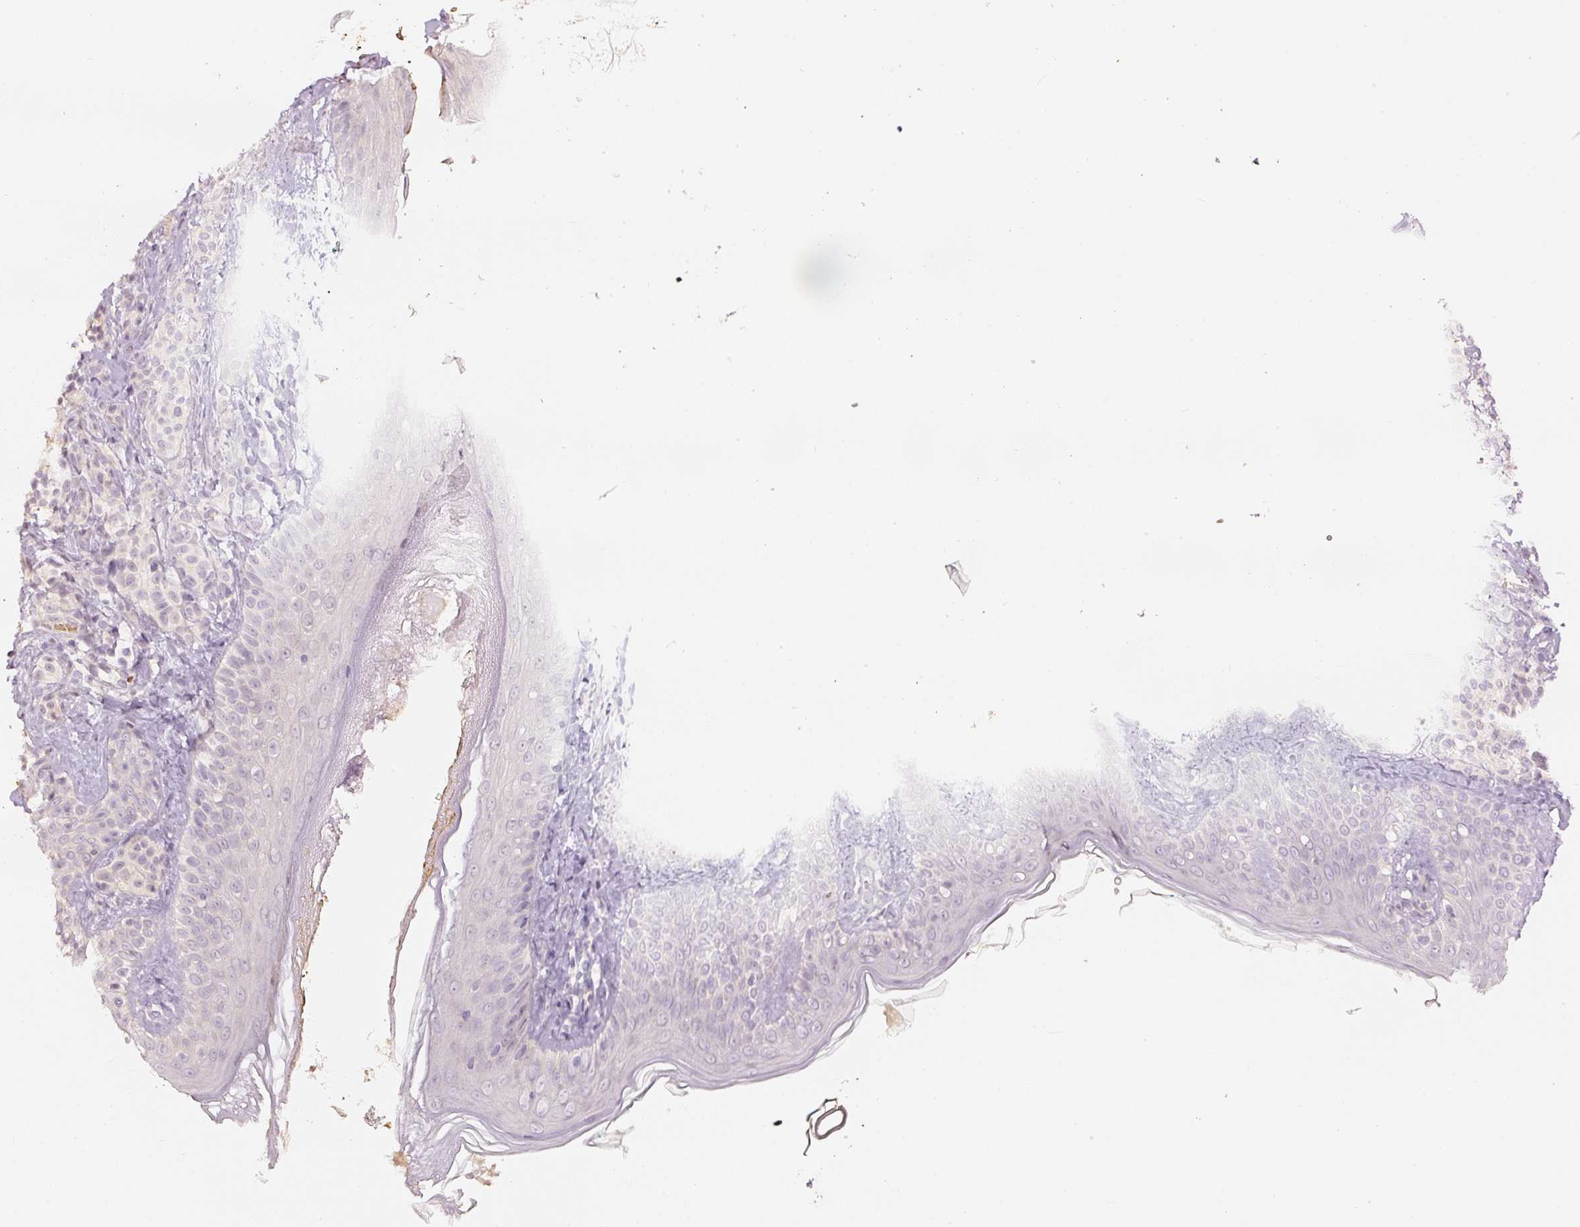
{"staining": {"intensity": "negative", "quantity": "none", "location": "none"}, "tissue": "skin", "cell_type": "Fibroblasts", "image_type": "normal", "snomed": [{"axis": "morphology", "description": "Normal tissue, NOS"}, {"axis": "topography", "description": "Skin"}], "caption": "Protein analysis of benign skin reveals no significant staining in fibroblasts. Brightfield microscopy of immunohistochemistry (IHC) stained with DAB (3,3'-diaminobenzidine) (brown) and hematoxylin (blue), captured at high magnification.", "gene": "GZMA", "patient": {"sex": "male", "age": 16}}